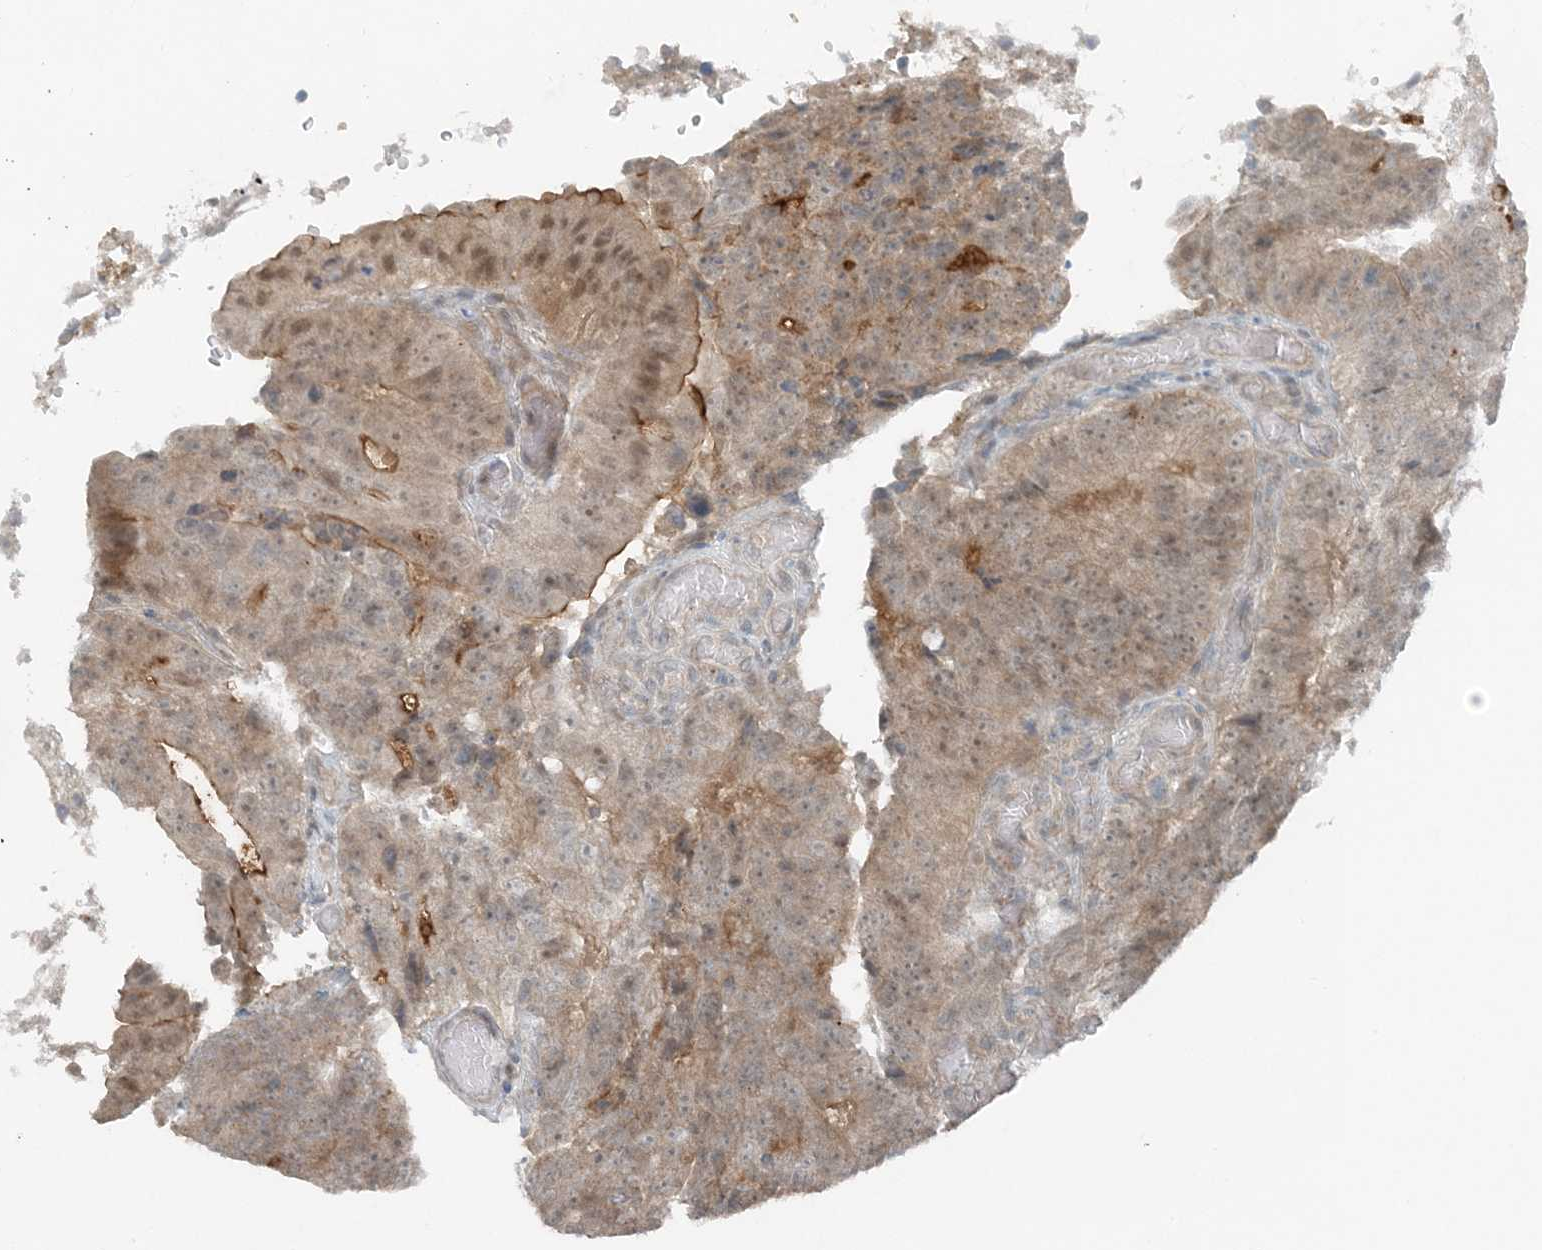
{"staining": {"intensity": "weak", "quantity": "<25%", "location": "cytoplasmic/membranous,nuclear"}, "tissue": "colorectal cancer", "cell_type": "Tumor cells", "image_type": "cancer", "snomed": [{"axis": "morphology", "description": "Adenocarcinoma, NOS"}, {"axis": "topography", "description": "Colon"}], "caption": "An image of human colorectal cancer is negative for staining in tumor cells.", "gene": "MITD1", "patient": {"sex": "male", "age": 87}}